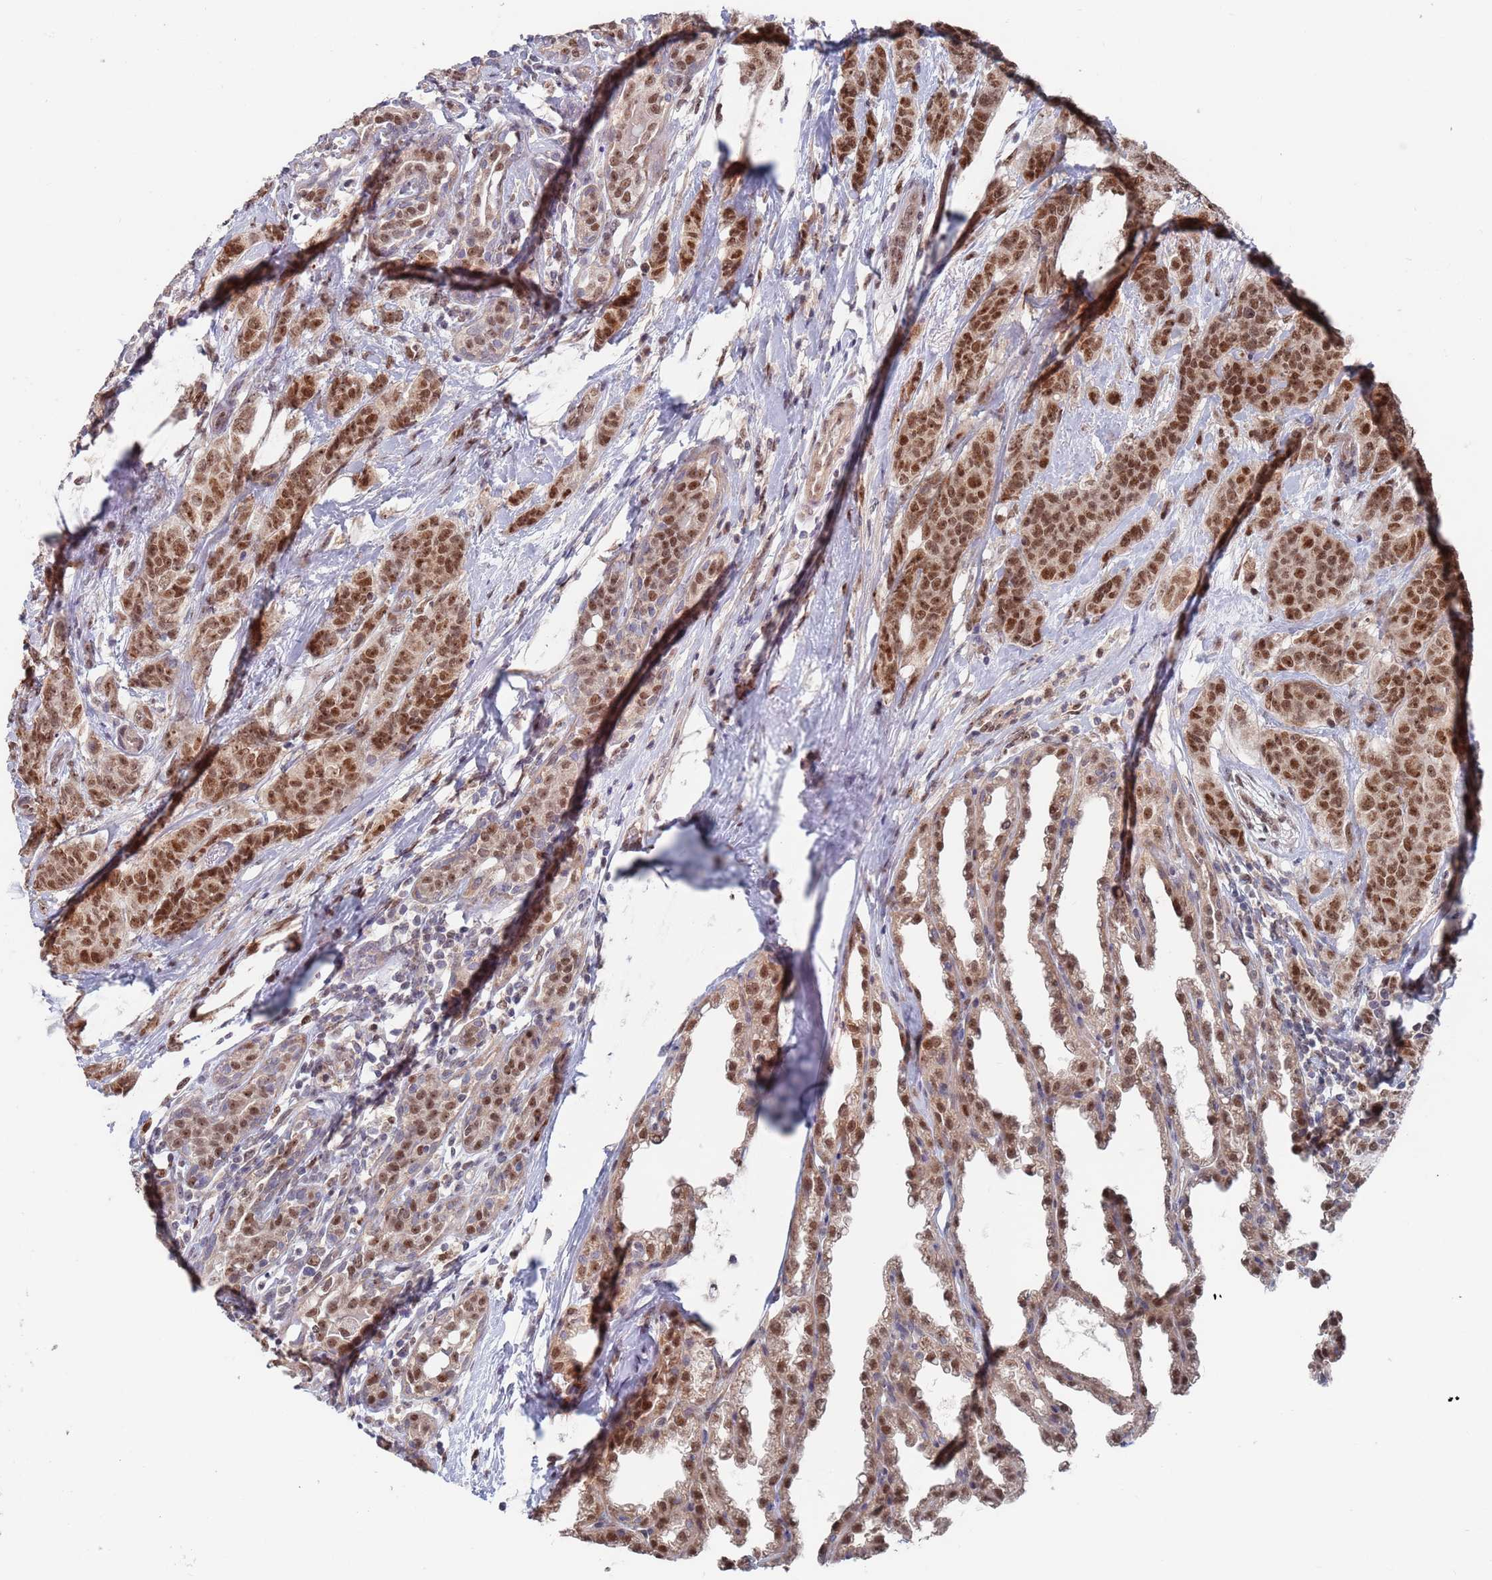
{"staining": {"intensity": "moderate", "quantity": ">75%", "location": "nuclear"}, "tissue": "breast cancer", "cell_type": "Tumor cells", "image_type": "cancer", "snomed": [{"axis": "morphology", "description": "Duct carcinoma"}, {"axis": "topography", "description": "Breast"}], "caption": "There is medium levels of moderate nuclear expression in tumor cells of breast cancer, as demonstrated by immunohistochemical staining (brown color).", "gene": "RPP25", "patient": {"sex": "female", "age": 40}}